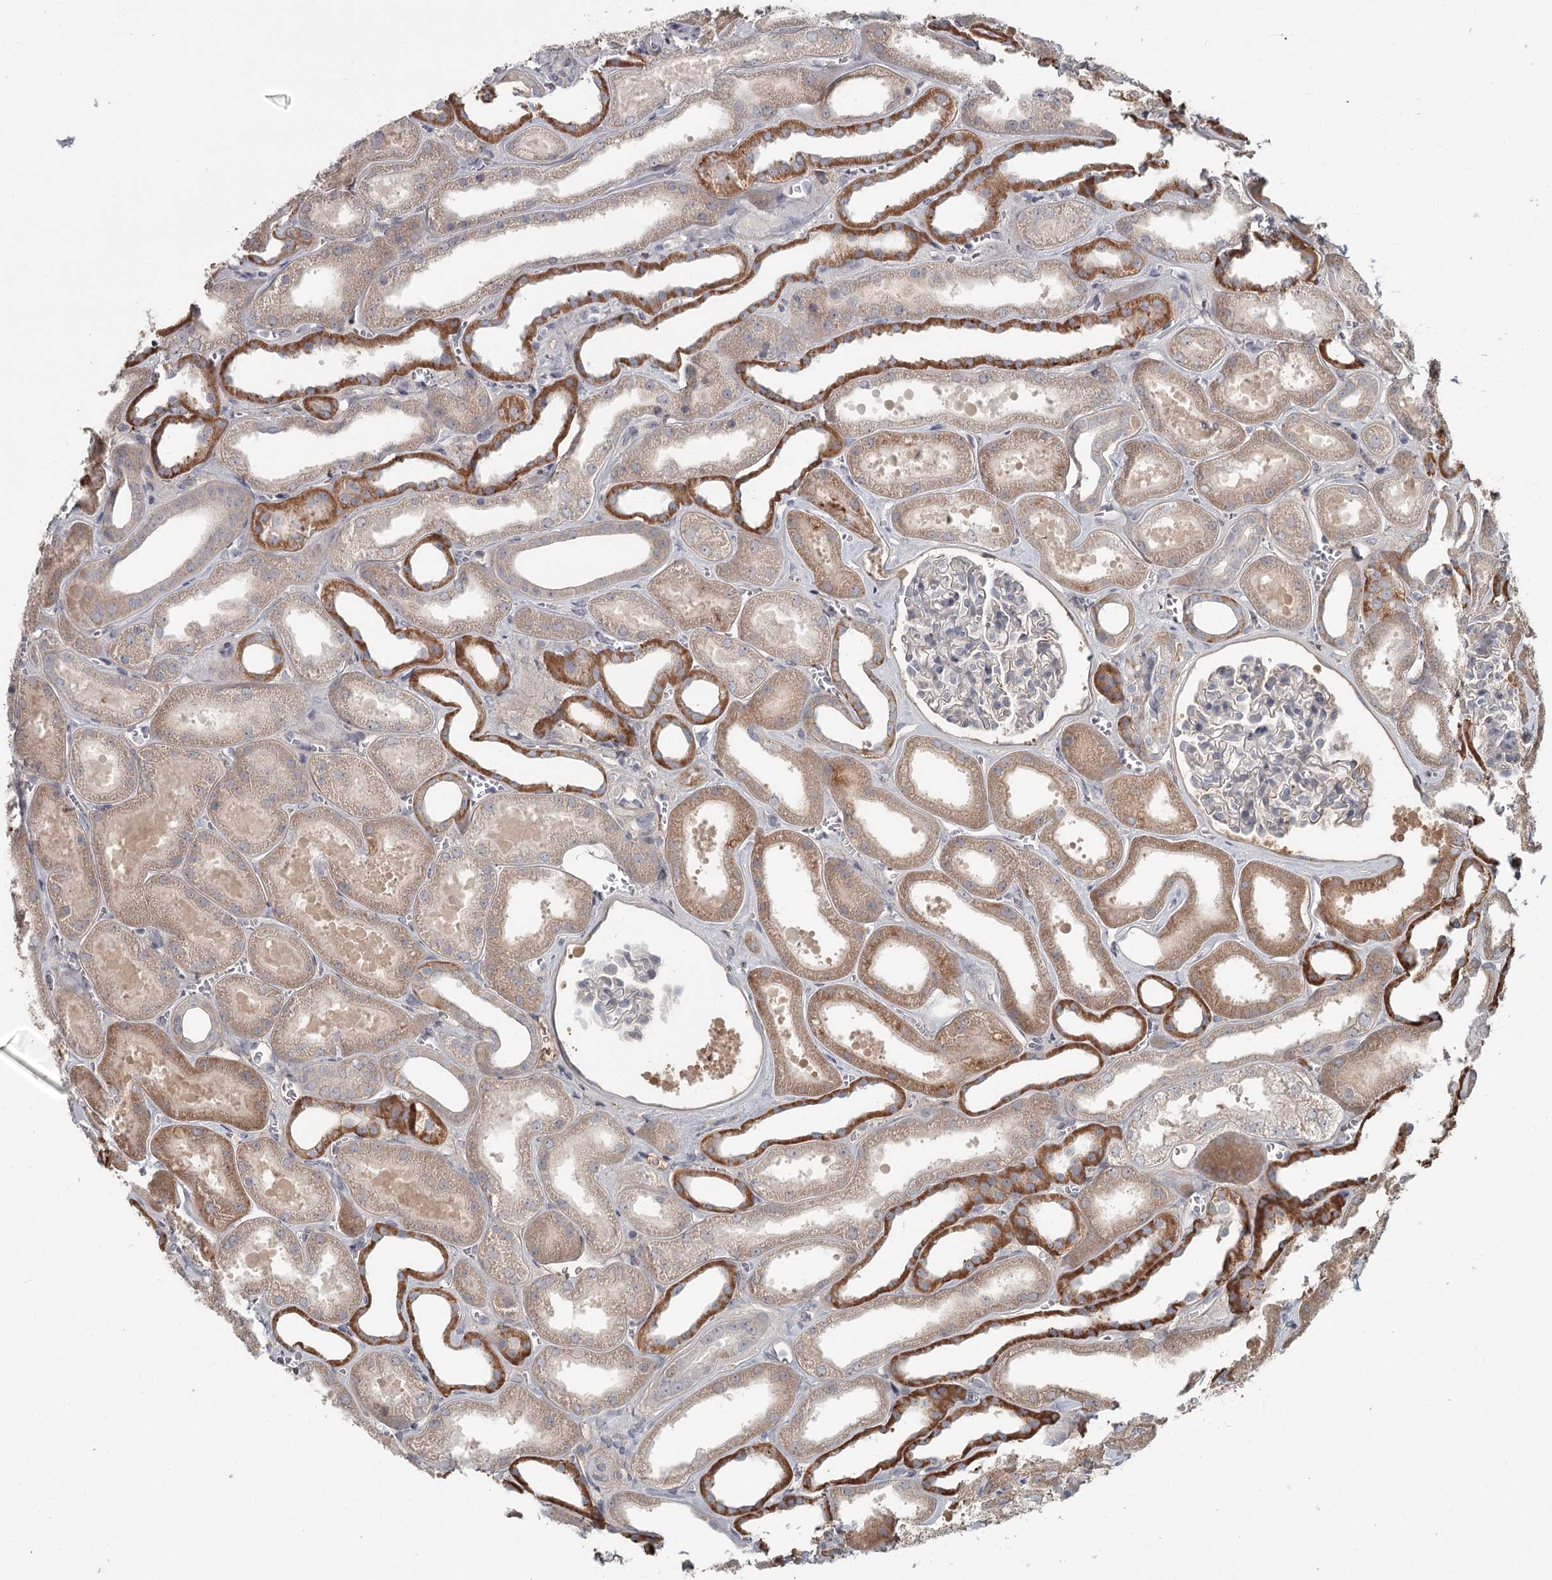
{"staining": {"intensity": "moderate", "quantity": "<25%", "location": "cytoplasmic/membranous"}, "tissue": "kidney", "cell_type": "Cells in glomeruli", "image_type": "normal", "snomed": [{"axis": "morphology", "description": "Normal tissue, NOS"}, {"axis": "morphology", "description": "Adenocarcinoma, NOS"}, {"axis": "topography", "description": "Kidney"}], "caption": "Protein expression analysis of unremarkable kidney reveals moderate cytoplasmic/membranous staining in approximately <25% of cells in glomeruli. (DAB IHC, brown staining for protein, blue staining for nuclei).", "gene": "DHRS9", "patient": {"sex": "female", "age": 68}}